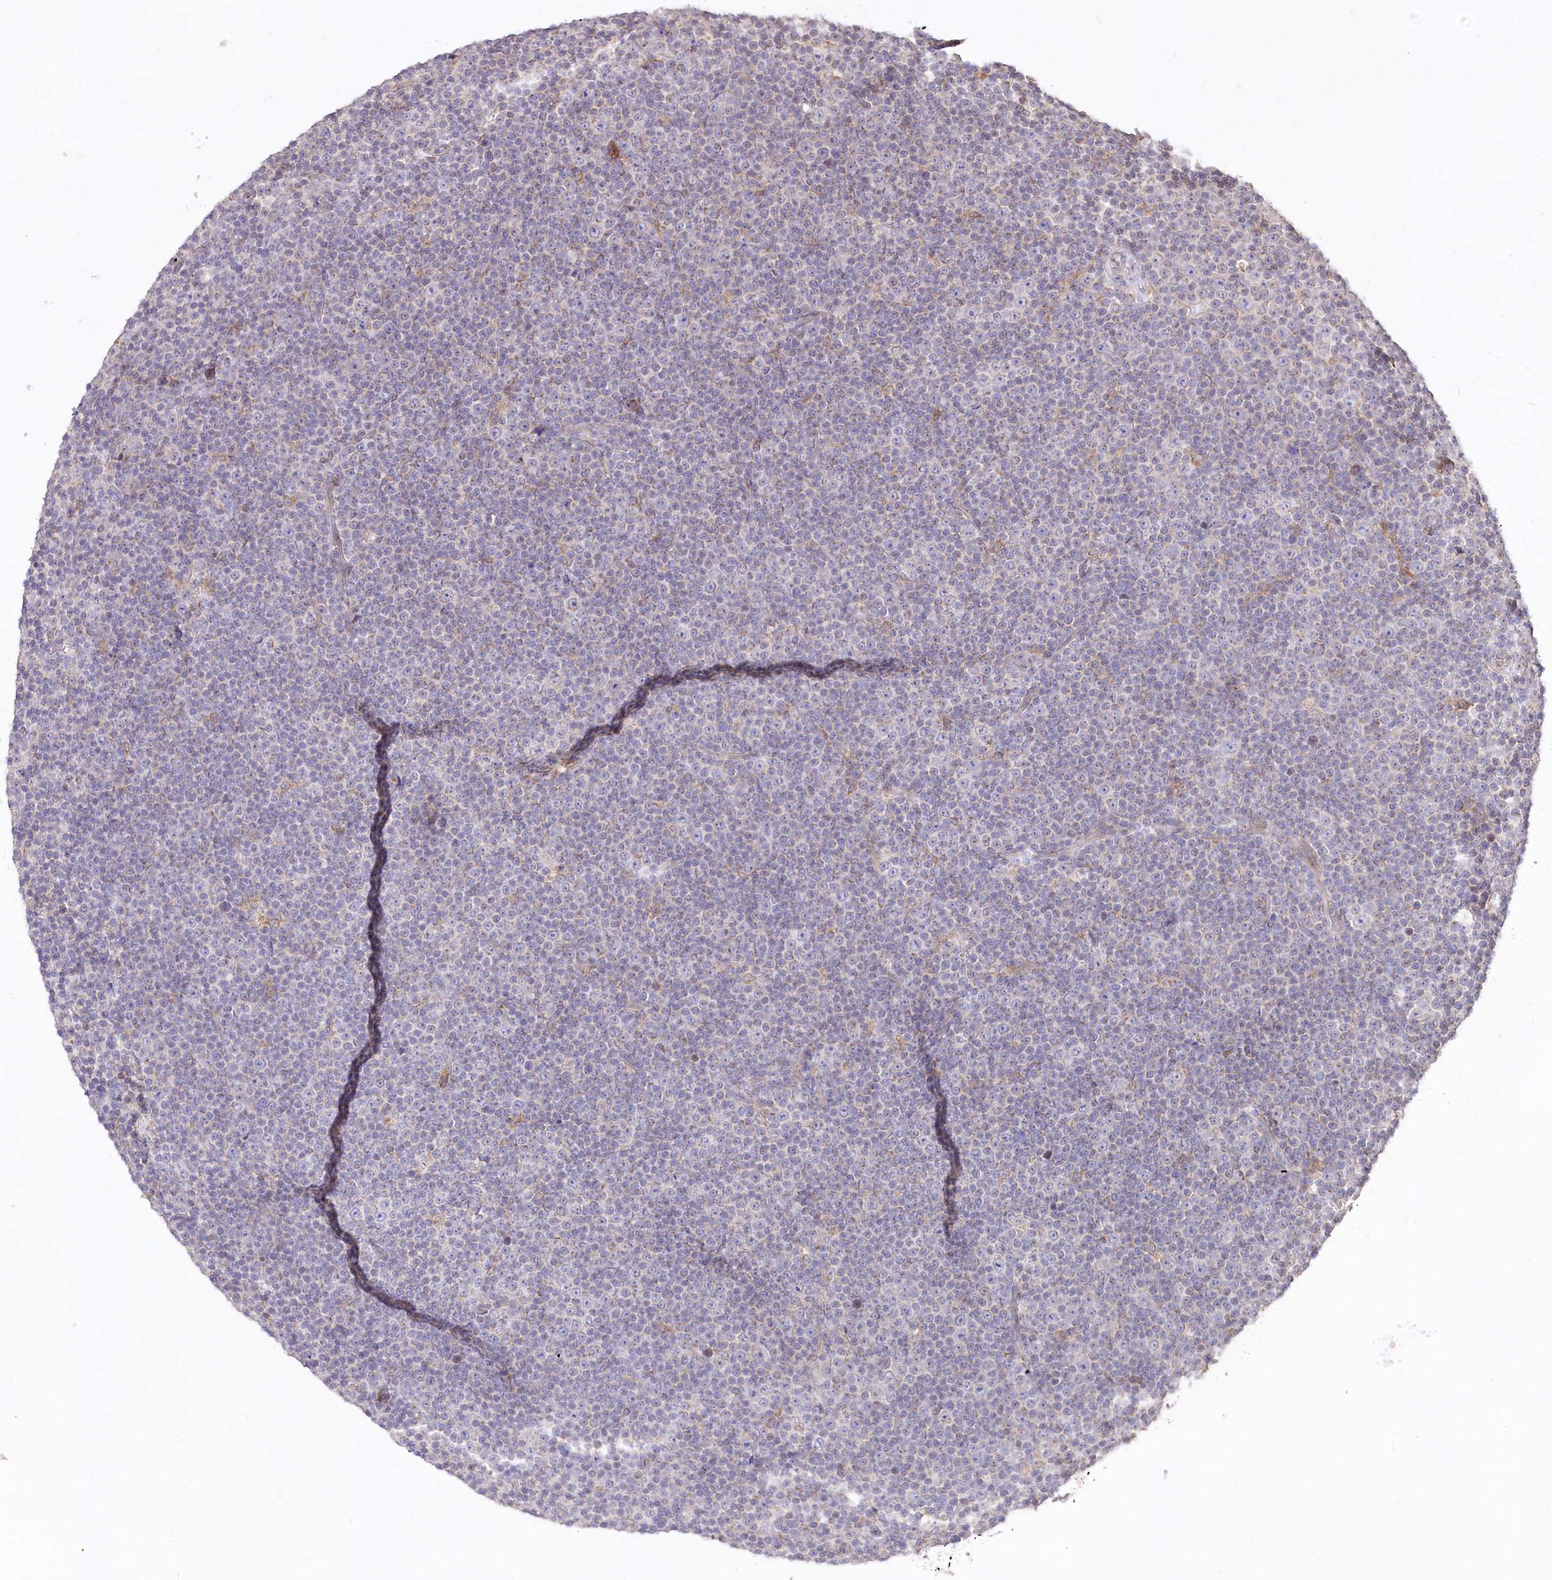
{"staining": {"intensity": "negative", "quantity": "none", "location": "none"}, "tissue": "lymphoma", "cell_type": "Tumor cells", "image_type": "cancer", "snomed": [{"axis": "morphology", "description": "Malignant lymphoma, non-Hodgkin's type, Low grade"}, {"axis": "topography", "description": "Lymph node"}], "caption": "Immunohistochemical staining of malignant lymphoma, non-Hodgkin's type (low-grade) displays no significant expression in tumor cells.", "gene": "STT3B", "patient": {"sex": "female", "age": 67}}